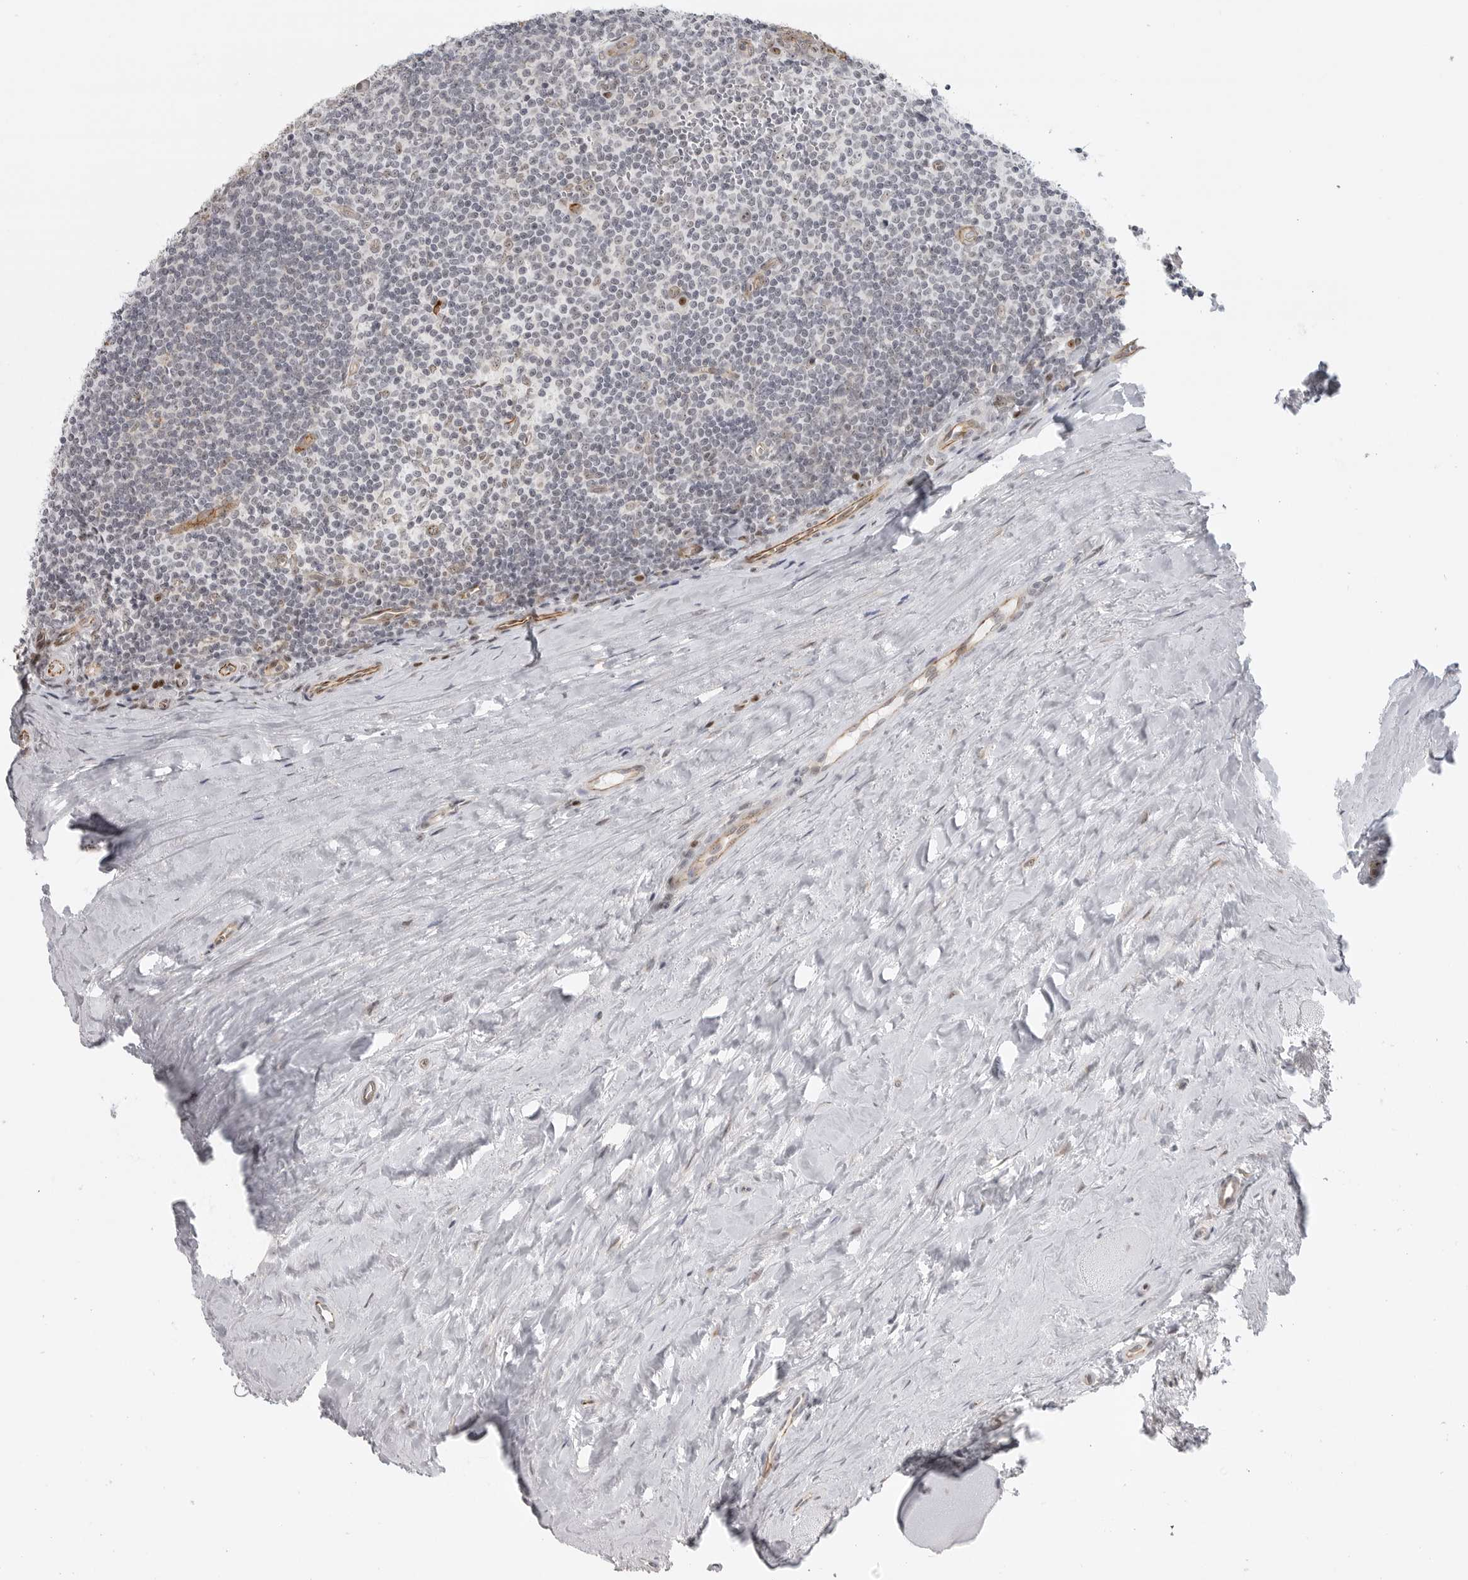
{"staining": {"intensity": "negative", "quantity": "none", "location": "none"}, "tissue": "tonsil", "cell_type": "Germinal center cells", "image_type": "normal", "snomed": [{"axis": "morphology", "description": "Normal tissue, NOS"}, {"axis": "topography", "description": "Tonsil"}], "caption": "This is a image of immunohistochemistry staining of normal tonsil, which shows no staining in germinal center cells.", "gene": "CEP295NL", "patient": {"sex": "male", "age": 27}}